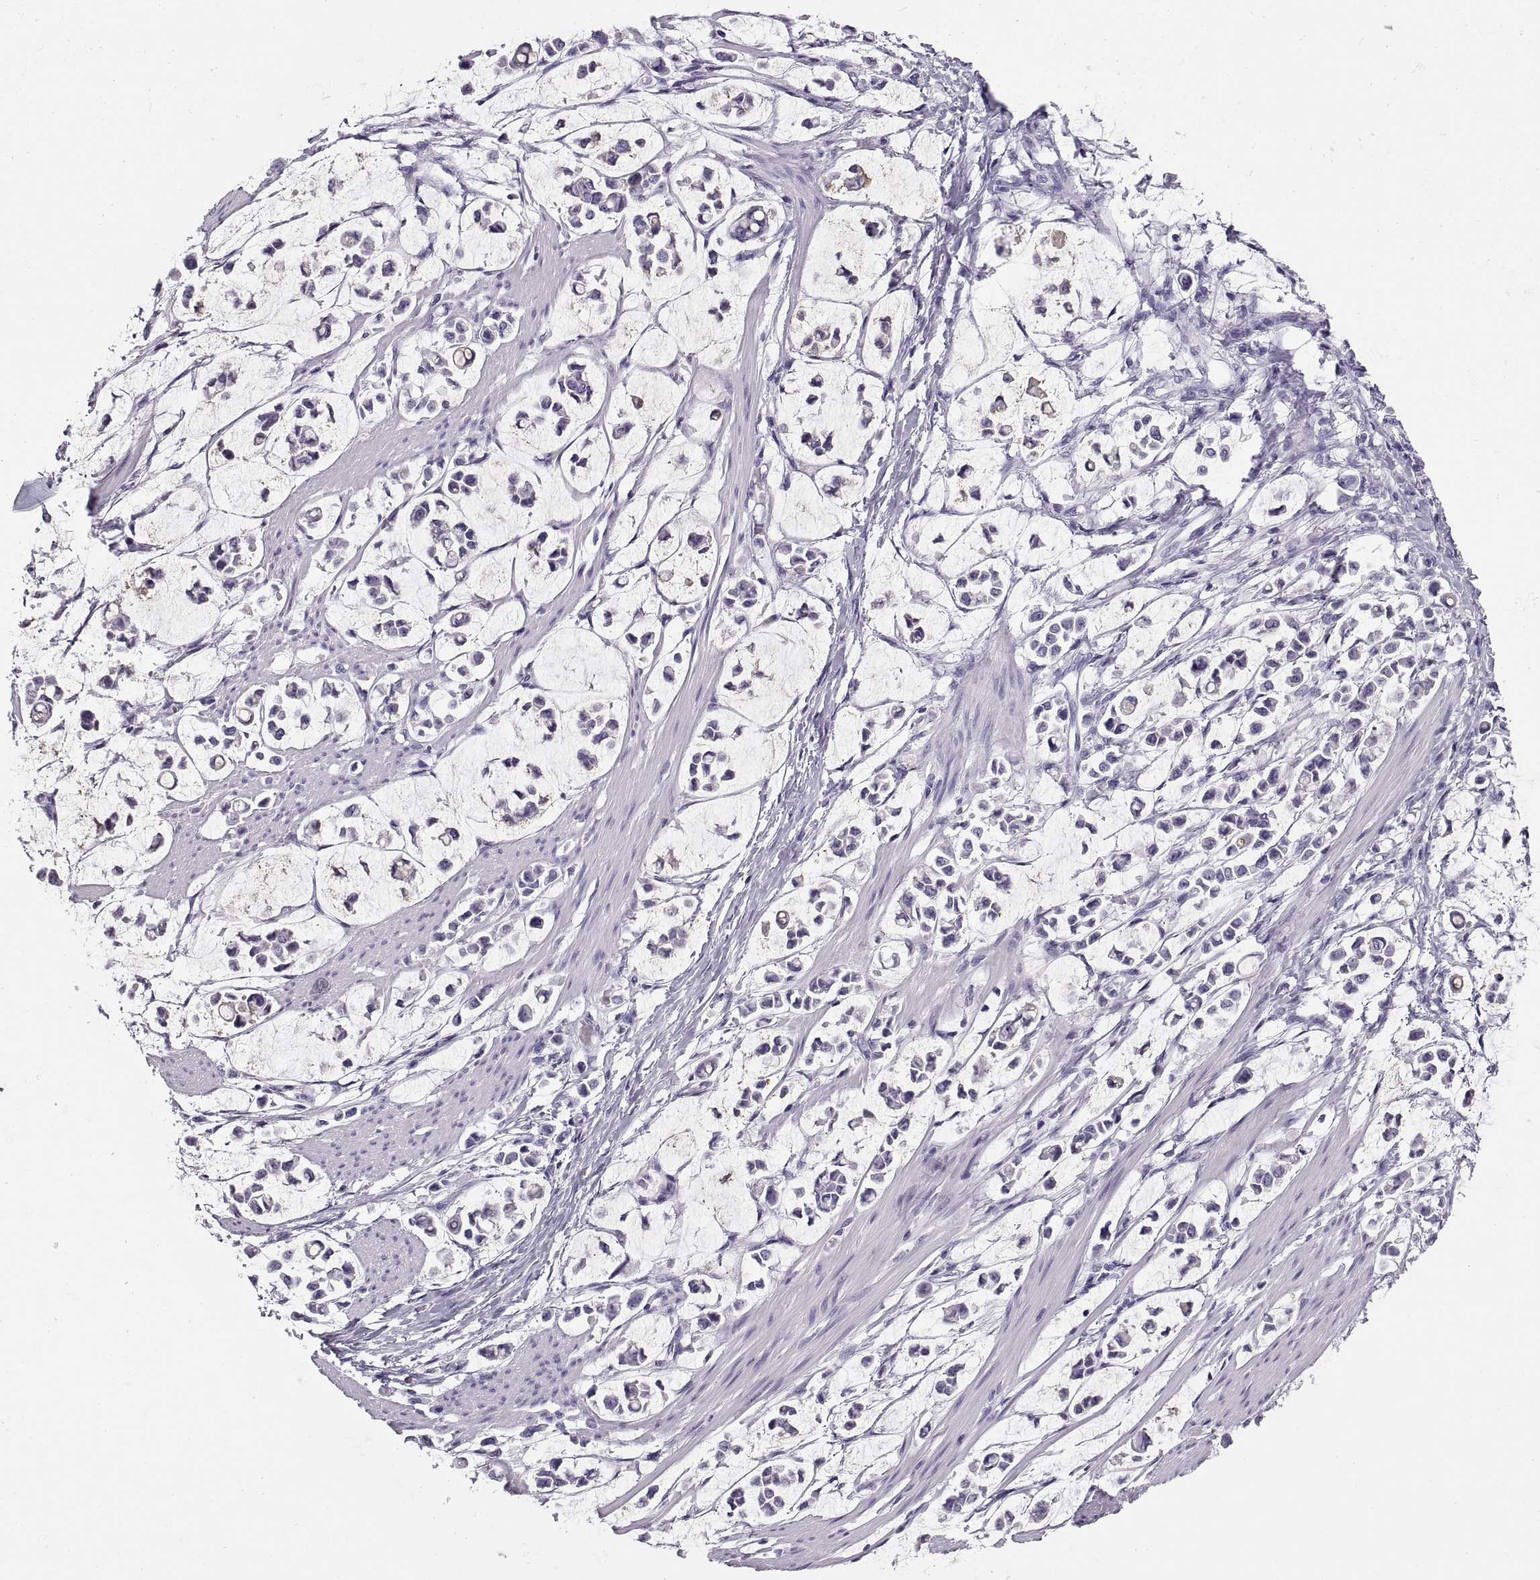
{"staining": {"intensity": "negative", "quantity": "none", "location": "none"}, "tissue": "stomach cancer", "cell_type": "Tumor cells", "image_type": "cancer", "snomed": [{"axis": "morphology", "description": "Adenocarcinoma, NOS"}, {"axis": "topography", "description": "Stomach"}], "caption": "This is an immunohistochemistry photomicrograph of human adenocarcinoma (stomach). There is no positivity in tumor cells.", "gene": "QRICH2", "patient": {"sex": "male", "age": 82}}